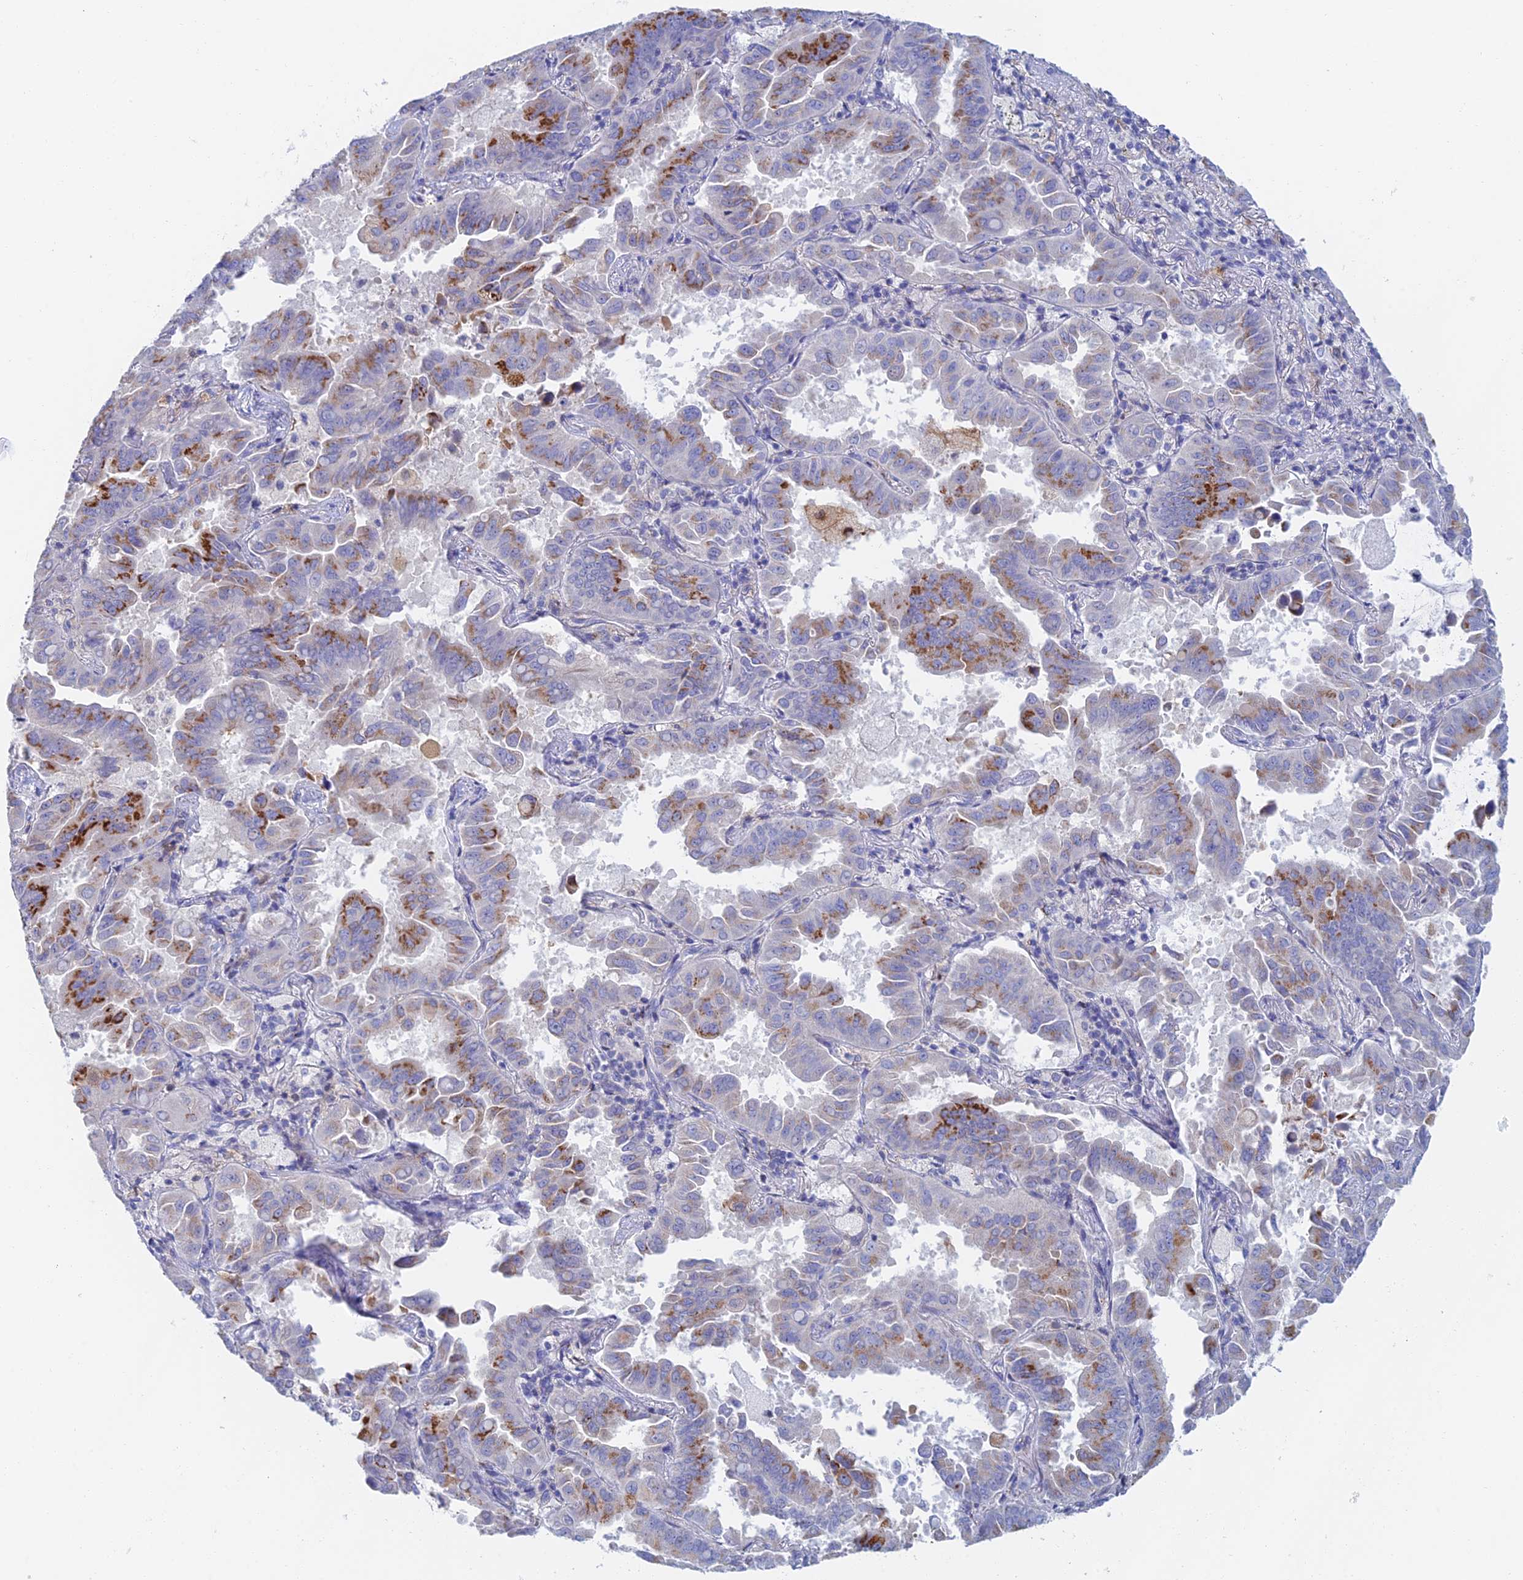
{"staining": {"intensity": "strong", "quantity": "<25%", "location": "cytoplasmic/membranous"}, "tissue": "lung cancer", "cell_type": "Tumor cells", "image_type": "cancer", "snomed": [{"axis": "morphology", "description": "Adenocarcinoma, NOS"}, {"axis": "topography", "description": "Lung"}], "caption": "Immunohistochemistry (IHC) (DAB) staining of lung cancer (adenocarcinoma) reveals strong cytoplasmic/membranous protein positivity in about <25% of tumor cells. The staining is performed using DAB brown chromogen to label protein expression. The nuclei are counter-stained blue using hematoxylin.", "gene": "SLC24A3", "patient": {"sex": "male", "age": 64}}